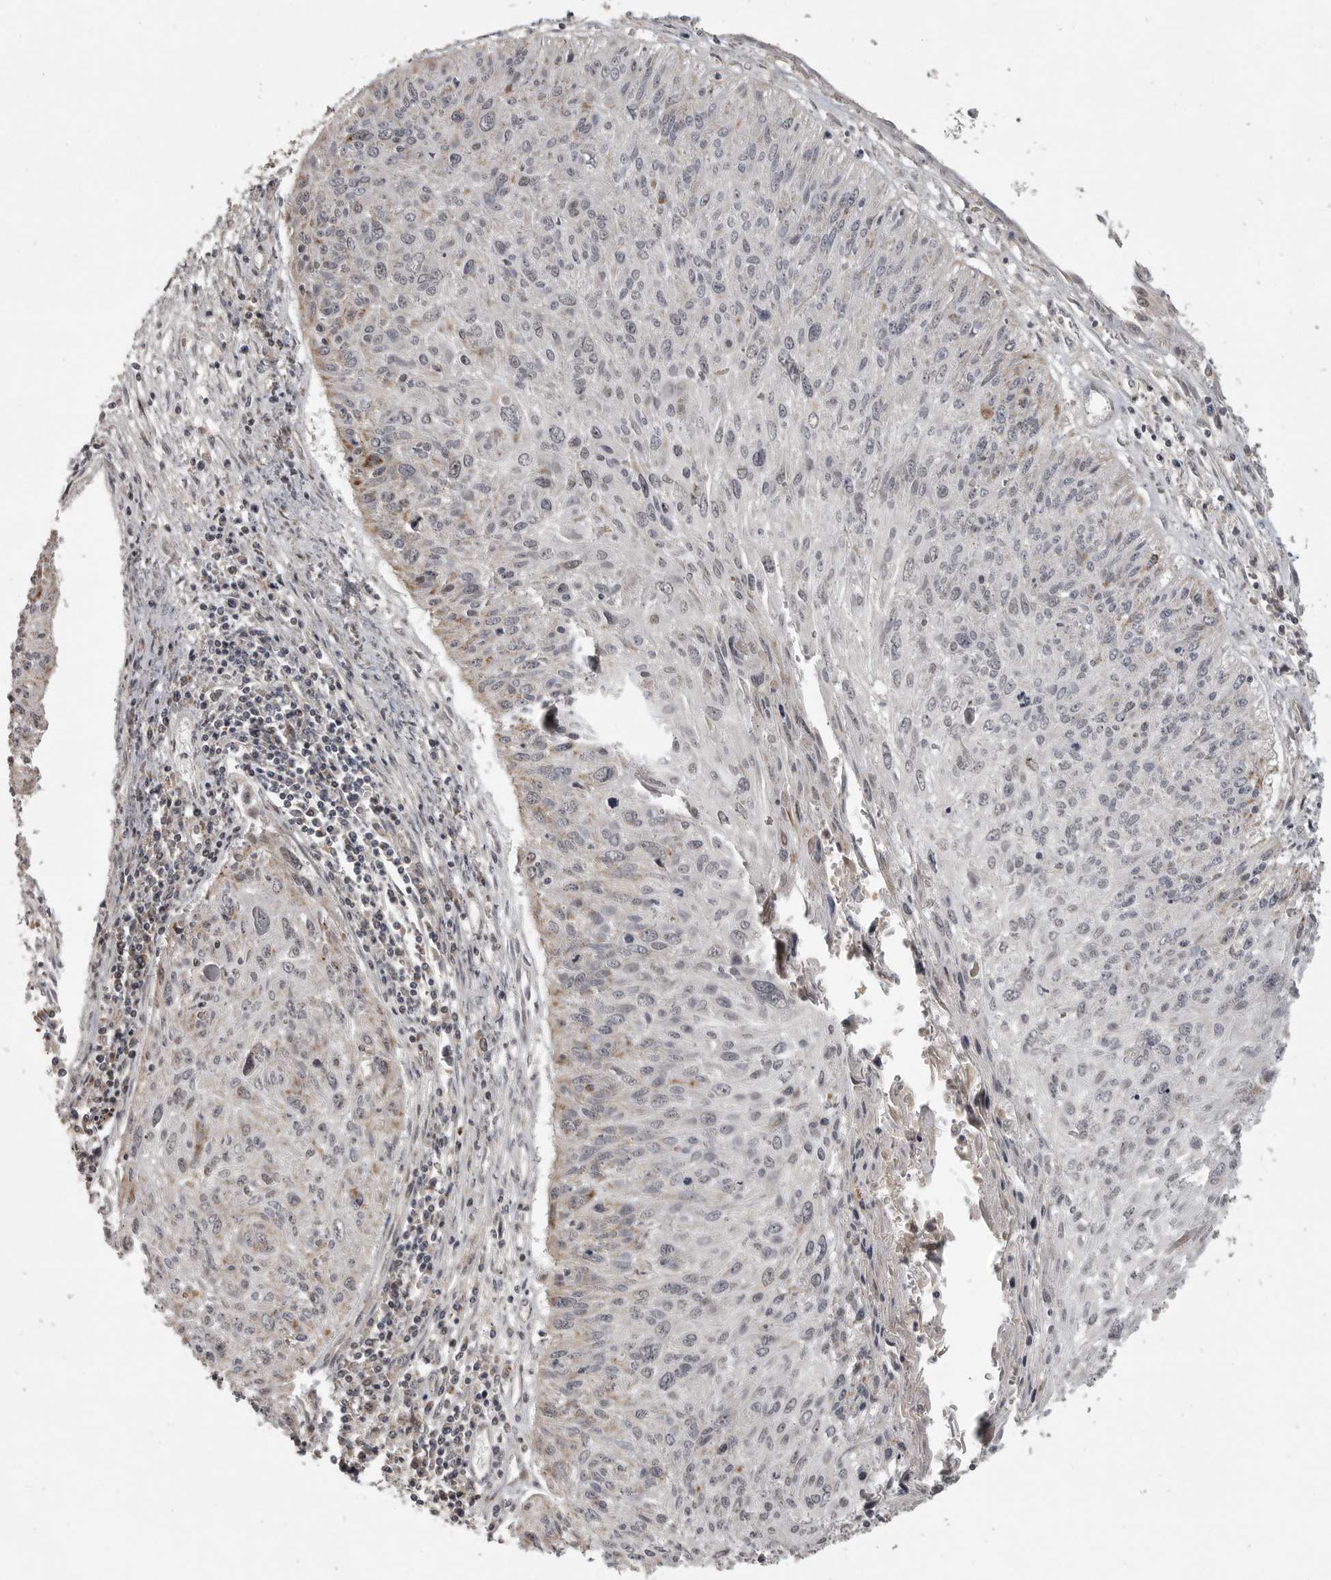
{"staining": {"intensity": "weak", "quantity": "<25%", "location": "cytoplasmic/membranous"}, "tissue": "cervical cancer", "cell_type": "Tumor cells", "image_type": "cancer", "snomed": [{"axis": "morphology", "description": "Squamous cell carcinoma, NOS"}, {"axis": "topography", "description": "Cervix"}], "caption": "Human squamous cell carcinoma (cervical) stained for a protein using IHC reveals no expression in tumor cells.", "gene": "NARS2", "patient": {"sex": "female", "age": 51}}